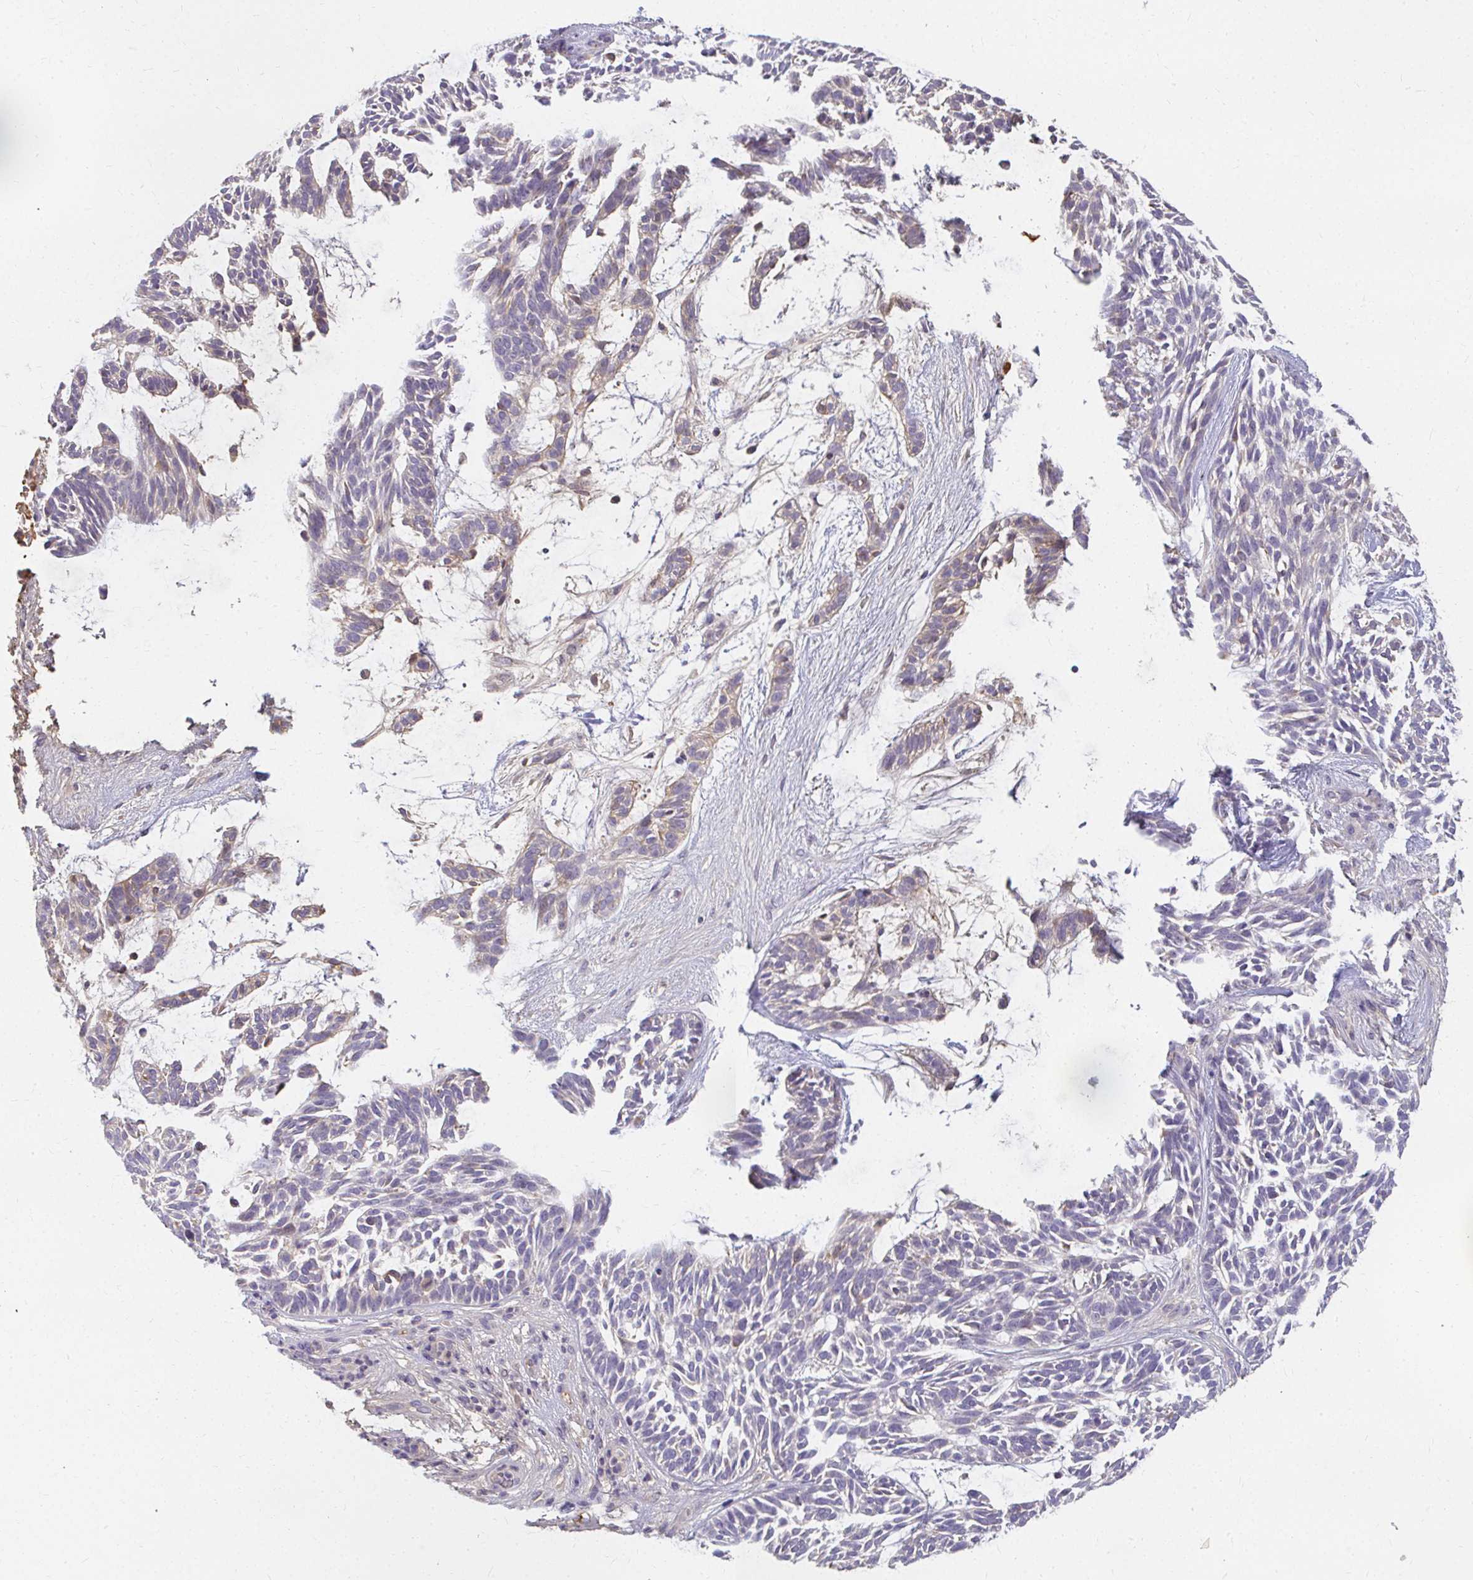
{"staining": {"intensity": "weak", "quantity": "<25%", "location": "cytoplasmic/membranous"}, "tissue": "skin cancer", "cell_type": "Tumor cells", "image_type": "cancer", "snomed": [{"axis": "morphology", "description": "Basal cell carcinoma"}, {"axis": "topography", "description": "Skin"}, {"axis": "topography", "description": "Skin, foot"}], "caption": "Tumor cells are negative for brown protein staining in skin basal cell carcinoma.", "gene": "LOXL4", "patient": {"sex": "female", "age": 77}}